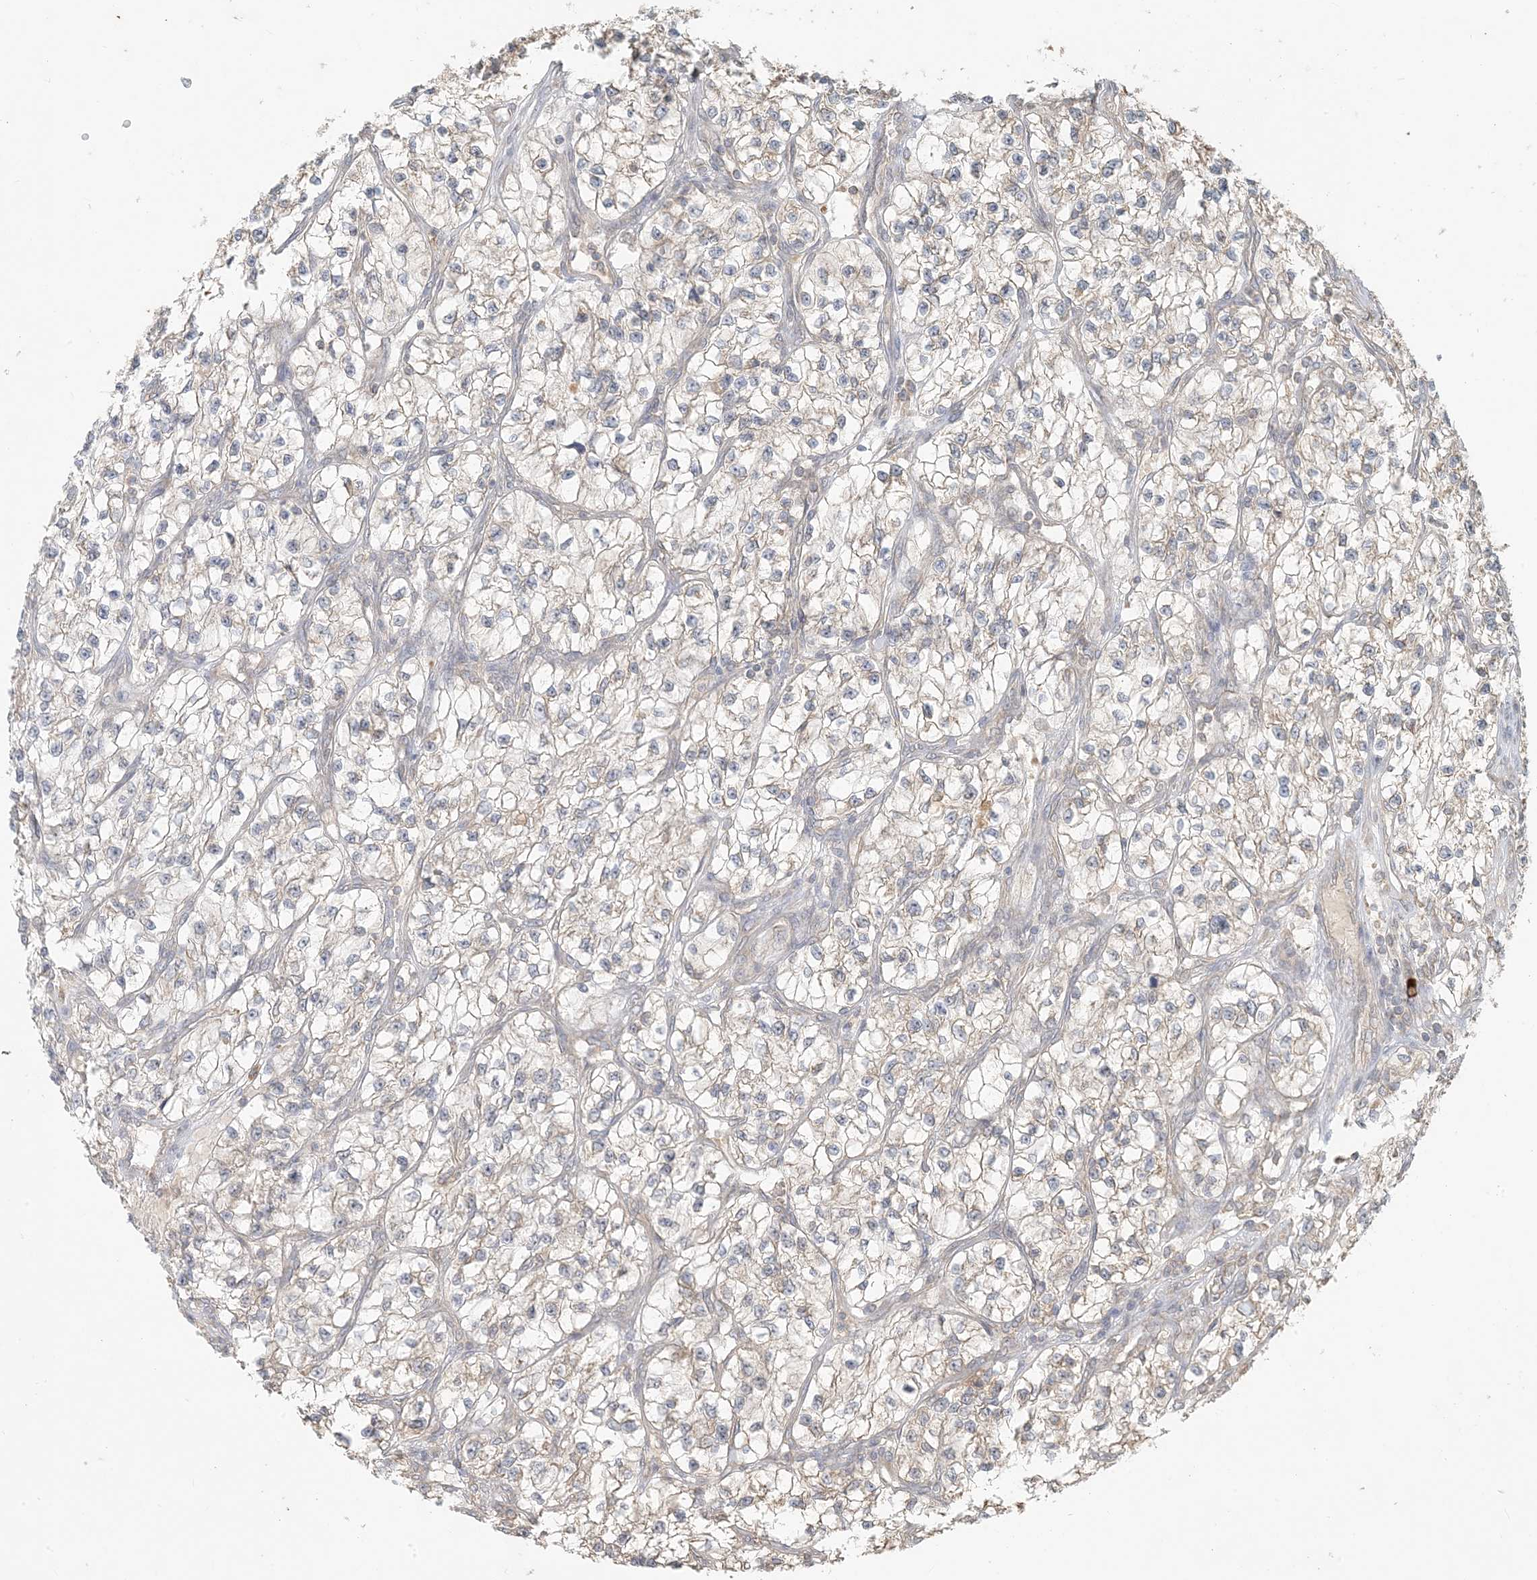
{"staining": {"intensity": "weak", "quantity": "25%-75%", "location": "cytoplasmic/membranous"}, "tissue": "renal cancer", "cell_type": "Tumor cells", "image_type": "cancer", "snomed": [{"axis": "morphology", "description": "Adenocarcinoma, NOS"}, {"axis": "topography", "description": "Kidney"}], "caption": "Renal cancer (adenocarcinoma) stained with immunohistochemistry (IHC) reveals weak cytoplasmic/membranous staining in about 25%-75% of tumor cells. (DAB (3,3'-diaminobenzidine) IHC with brightfield microscopy, high magnification).", "gene": "MCOLN1", "patient": {"sex": "female", "age": 57}}